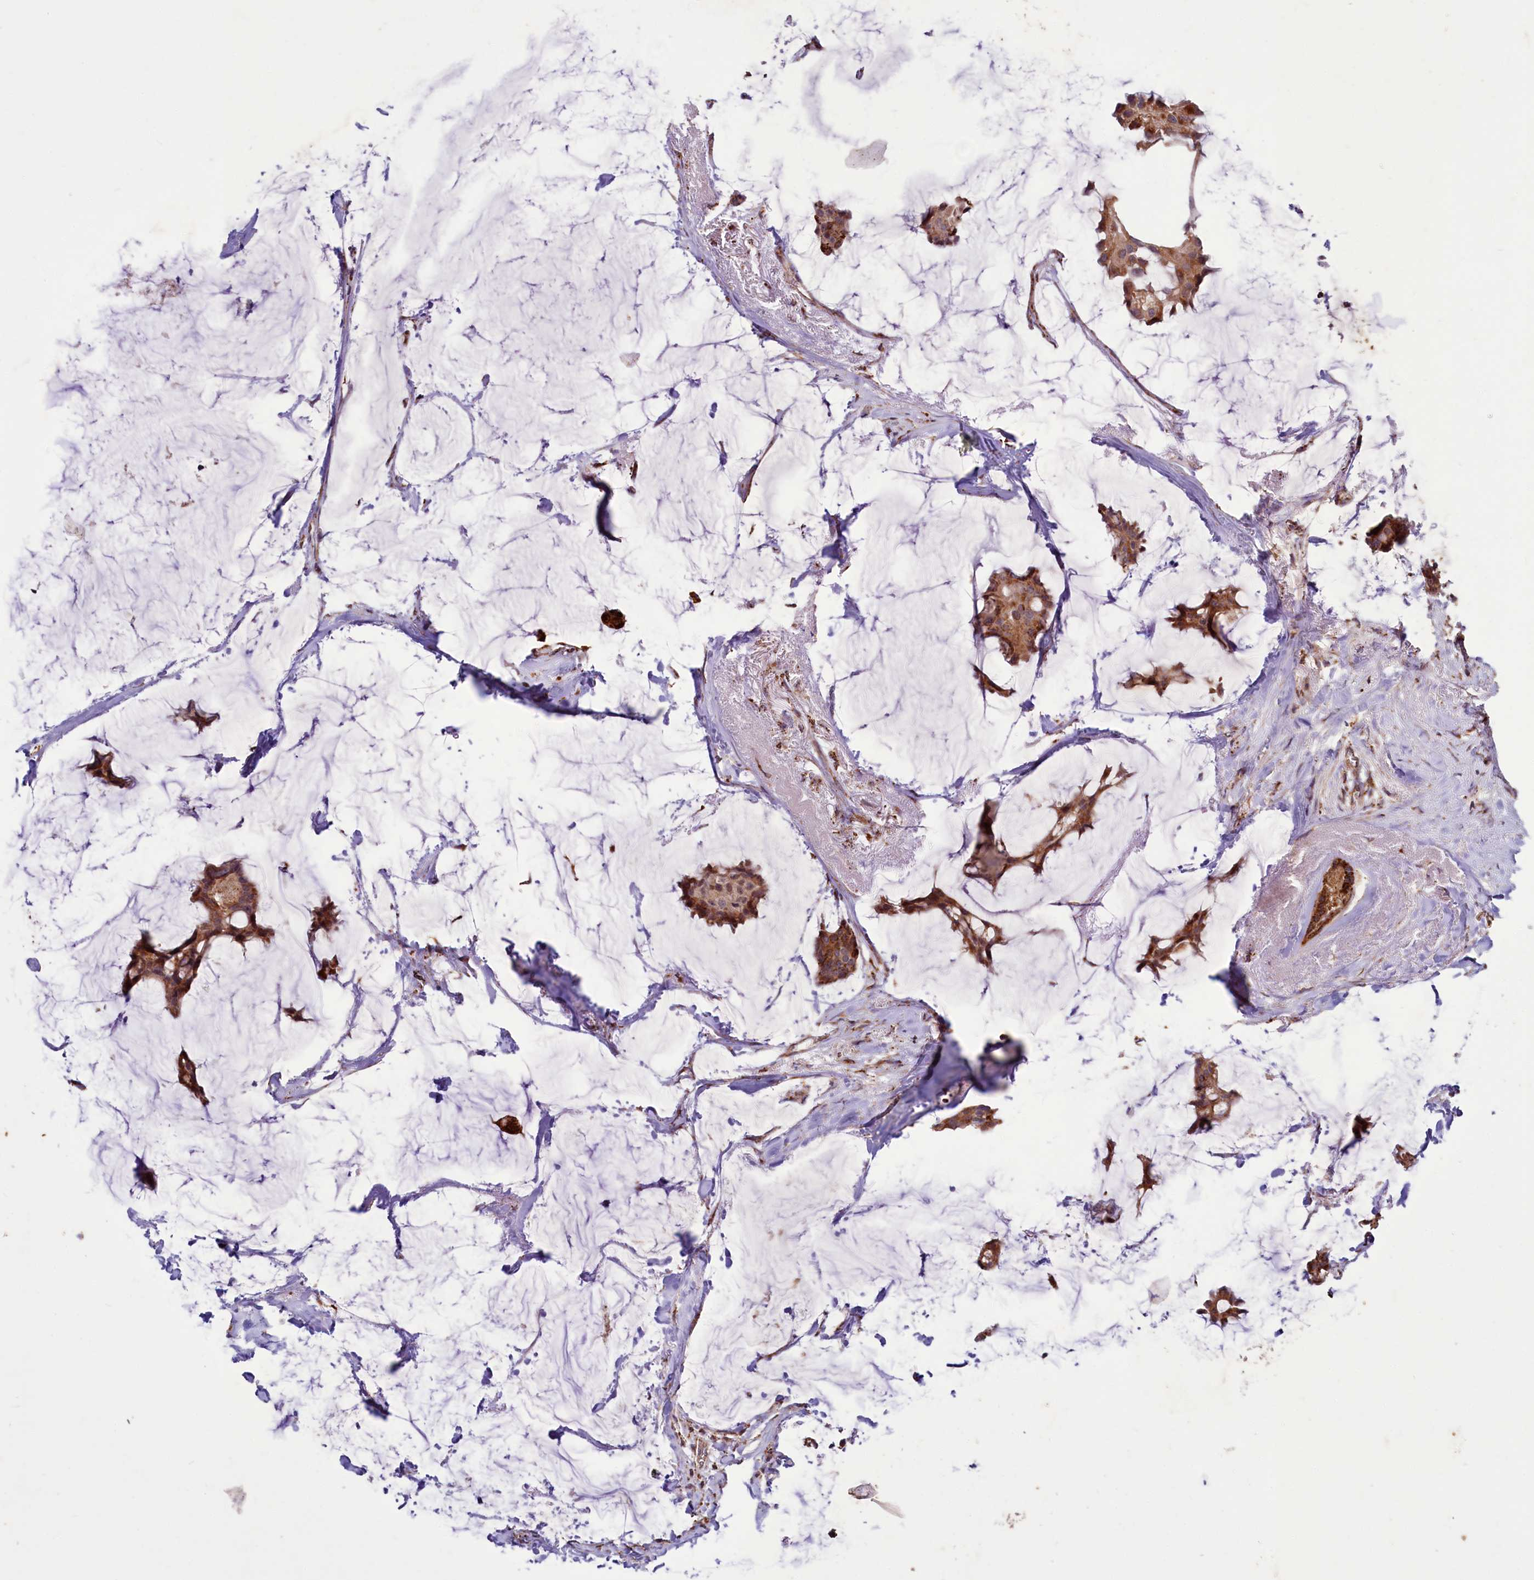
{"staining": {"intensity": "moderate", "quantity": ">75%", "location": "cytoplasmic/membranous"}, "tissue": "breast cancer", "cell_type": "Tumor cells", "image_type": "cancer", "snomed": [{"axis": "morphology", "description": "Duct carcinoma"}, {"axis": "topography", "description": "Breast"}], "caption": "IHC histopathology image of neoplastic tissue: human breast cancer stained using IHC demonstrates medium levels of moderate protein expression localized specifically in the cytoplasmic/membranous of tumor cells, appearing as a cytoplasmic/membranous brown color.", "gene": "DYNC2H1", "patient": {"sex": "female", "age": 93}}